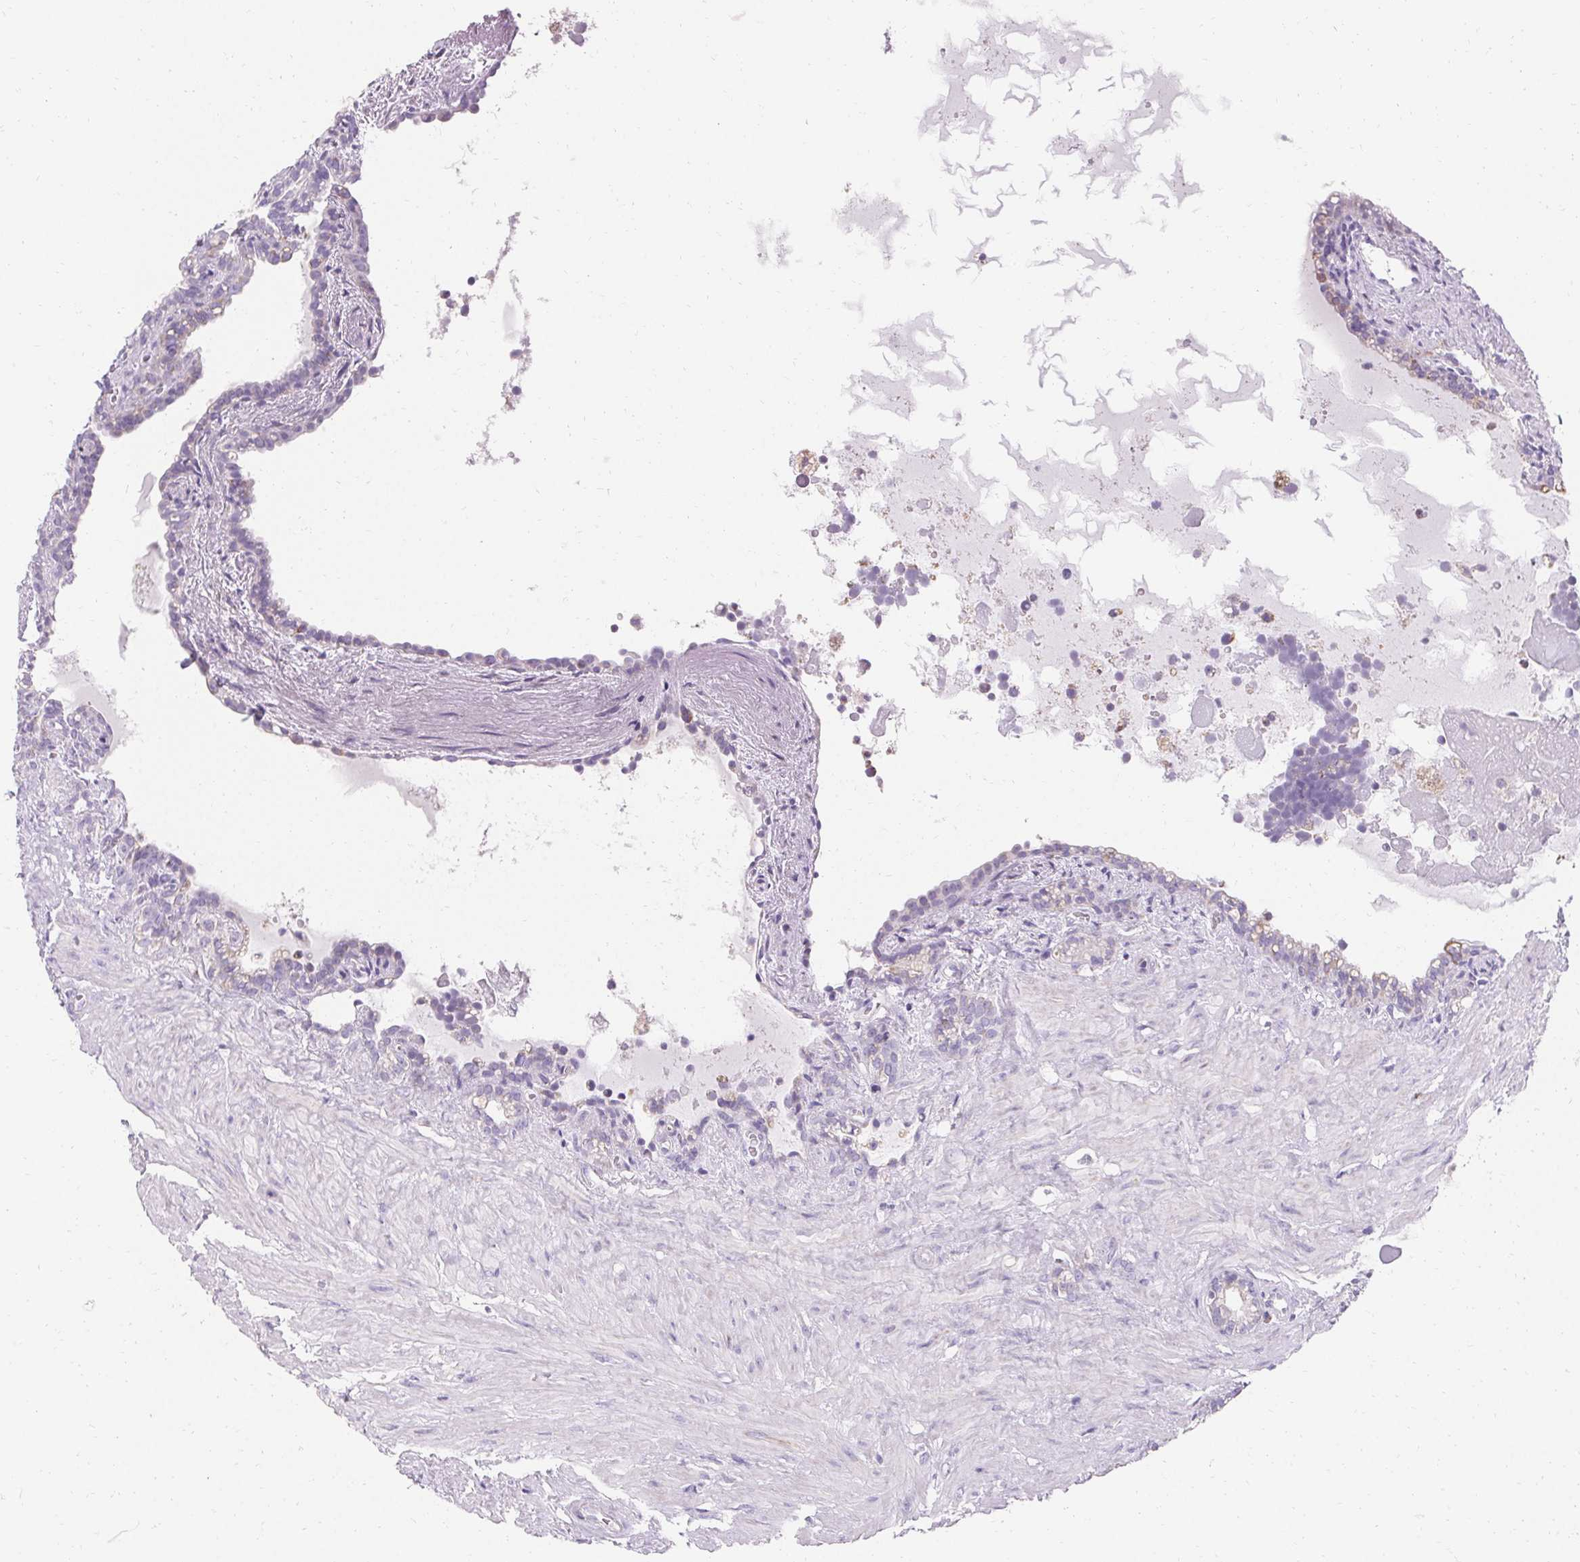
{"staining": {"intensity": "negative", "quantity": "none", "location": "none"}, "tissue": "seminal vesicle", "cell_type": "Glandular cells", "image_type": "normal", "snomed": [{"axis": "morphology", "description": "Normal tissue, NOS"}, {"axis": "topography", "description": "Seminal veicle"}], "caption": "Immunohistochemistry (IHC) histopathology image of benign seminal vesicle stained for a protein (brown), which exhibits no positivity in glandular cells.", "gene": "ASGR2", "patient": {"sex": "male", "age": 76}}